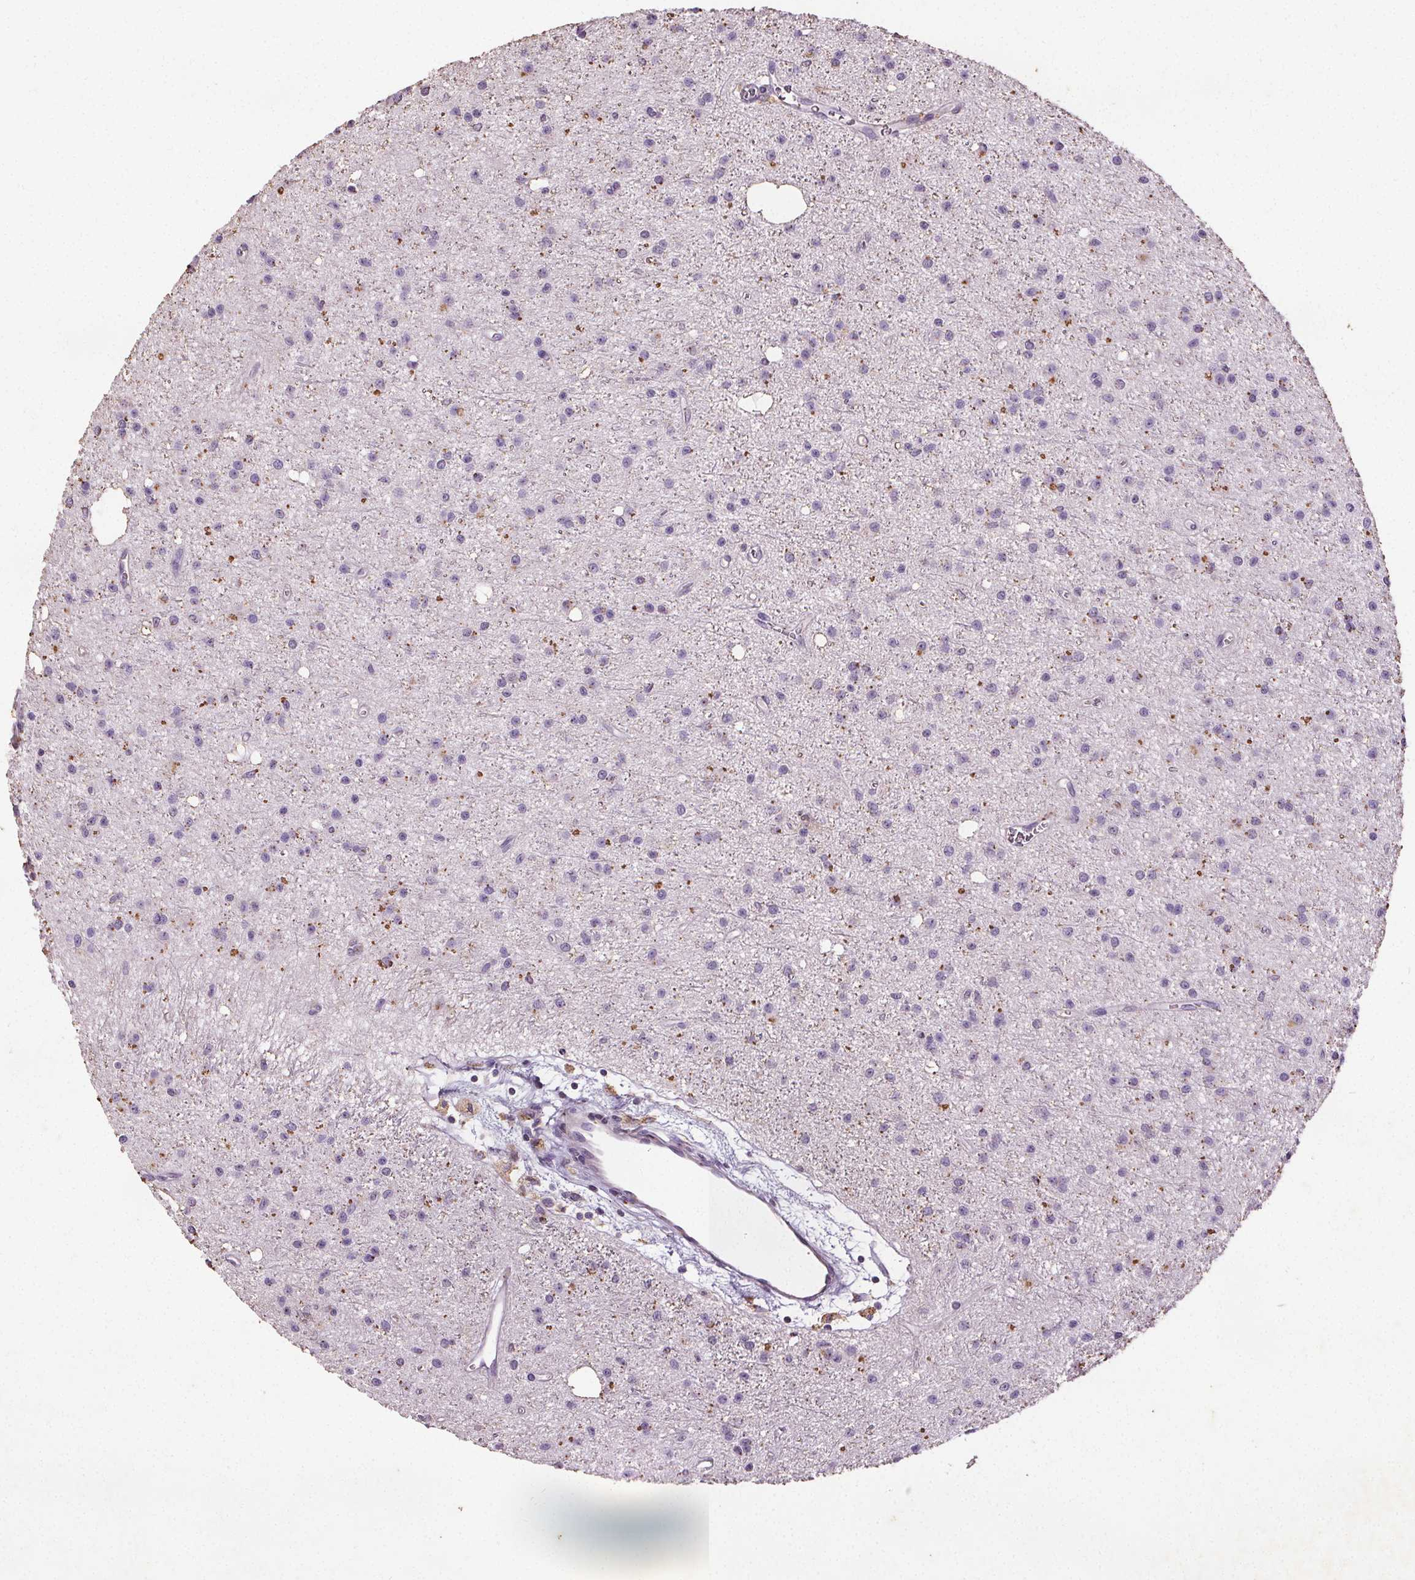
{"staining": {"intensity": "negative", "quantity": "none", "location": "none"}, "tissue": "glioma", "cell_type": "Tumor cells", "image_type": "cancer", "snomed": [{"axis": "morphology", "description": "Glioma, malignant, Low grade"}, {"axis": "topography", "description": "Brain"}], "caption": "Tumor cells show no significant expression in malignant glioma (low-grade).", "gene": "C19orf84", "patient": {"sex": "male", "age": 27}}